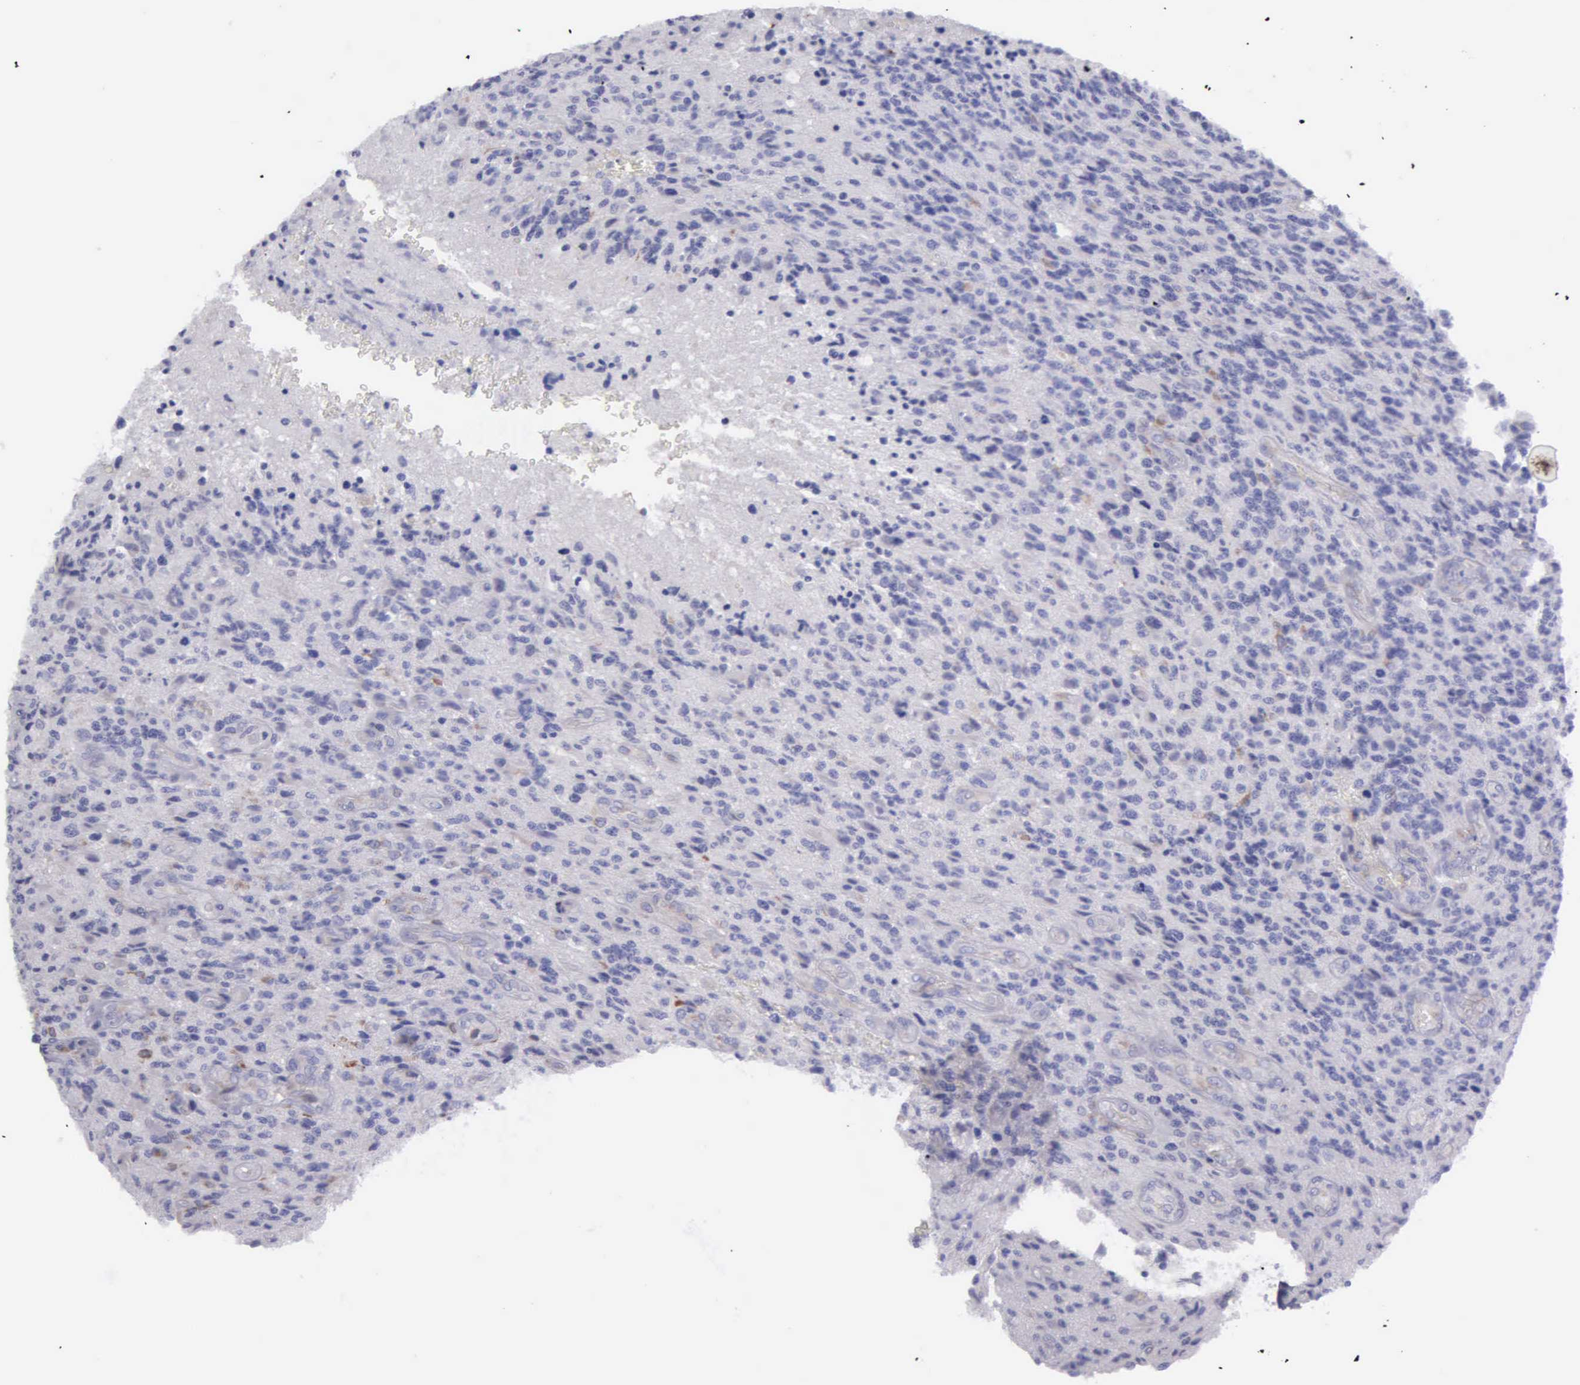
{"staining": {"intensity": "negative", "quantity": "none", "location": "none"}, "tissue": "glioma", "cell_type": "Tumor cells", "image_type": "cancer", "snomed": [{"axis": "morphology", "description": "Glioma, malignant, High grade"}, {"axis": "topography", "description": "Brain"}], "caption": "The immunohistochemistry (IHC) image has no significant positivity in tumor cells of malignant glioma (high-grade) tissue.", "gene": "TYRP1", "patient": {"sex": "male", "age": 36}}